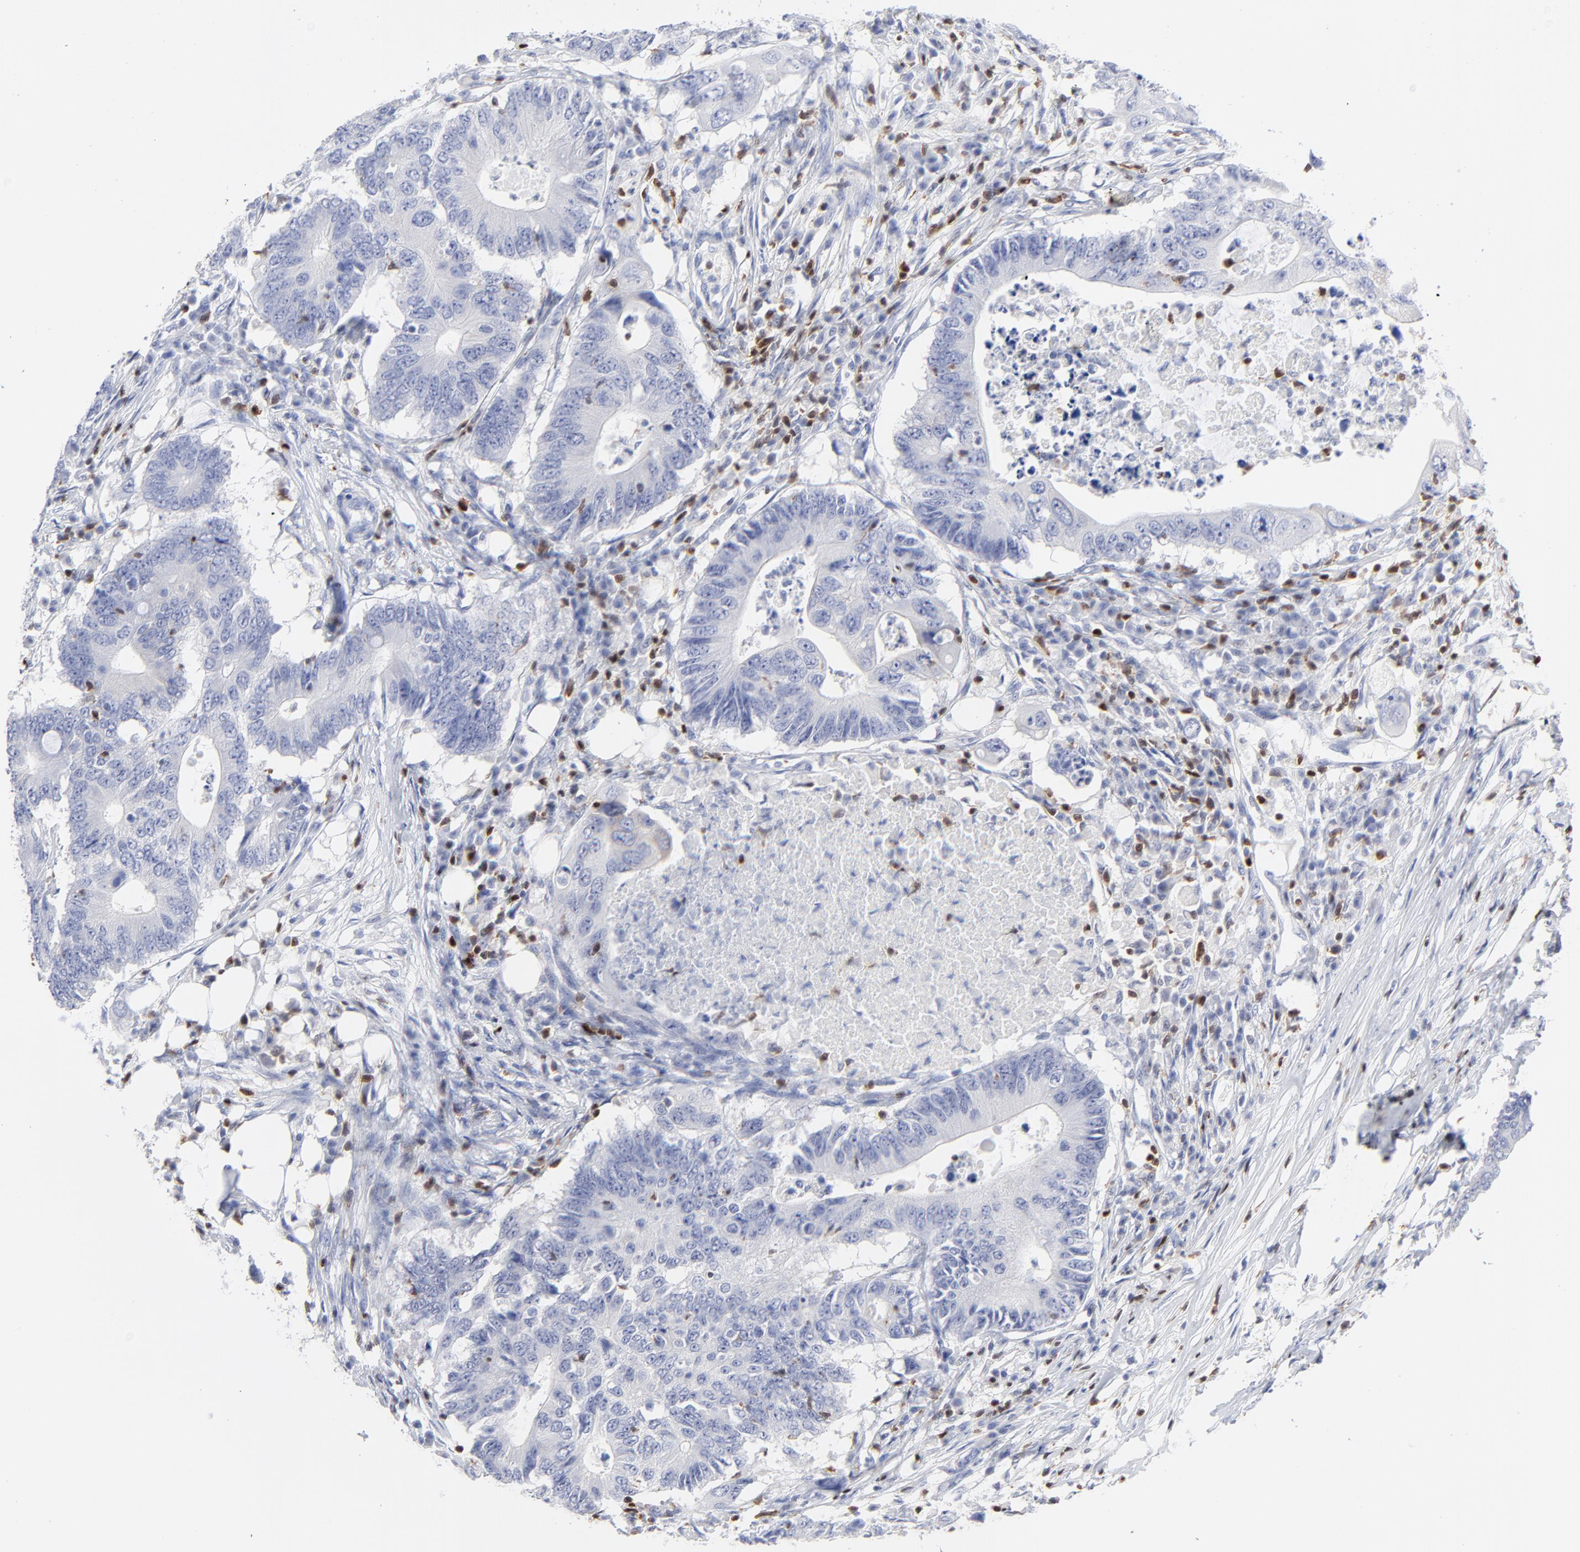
{"staining": {"intensity": "negative", "quantity": "none", "location": "none"}, "tissue": "colorectal cancer", "cell_type": "Tumor cells", "image_type": "cancer", "snomed": [{"axis": "morphology", "description": "Adenocarcinoma, NOS"}, {"axis": "topography", "description": "Colon"}], "caption": "There is no significant positivity in tumor cells of colorectal cancer (adenocarcinoma).", "gene": "ZAP70", "patient": {"sex": "male", "age": 71}}